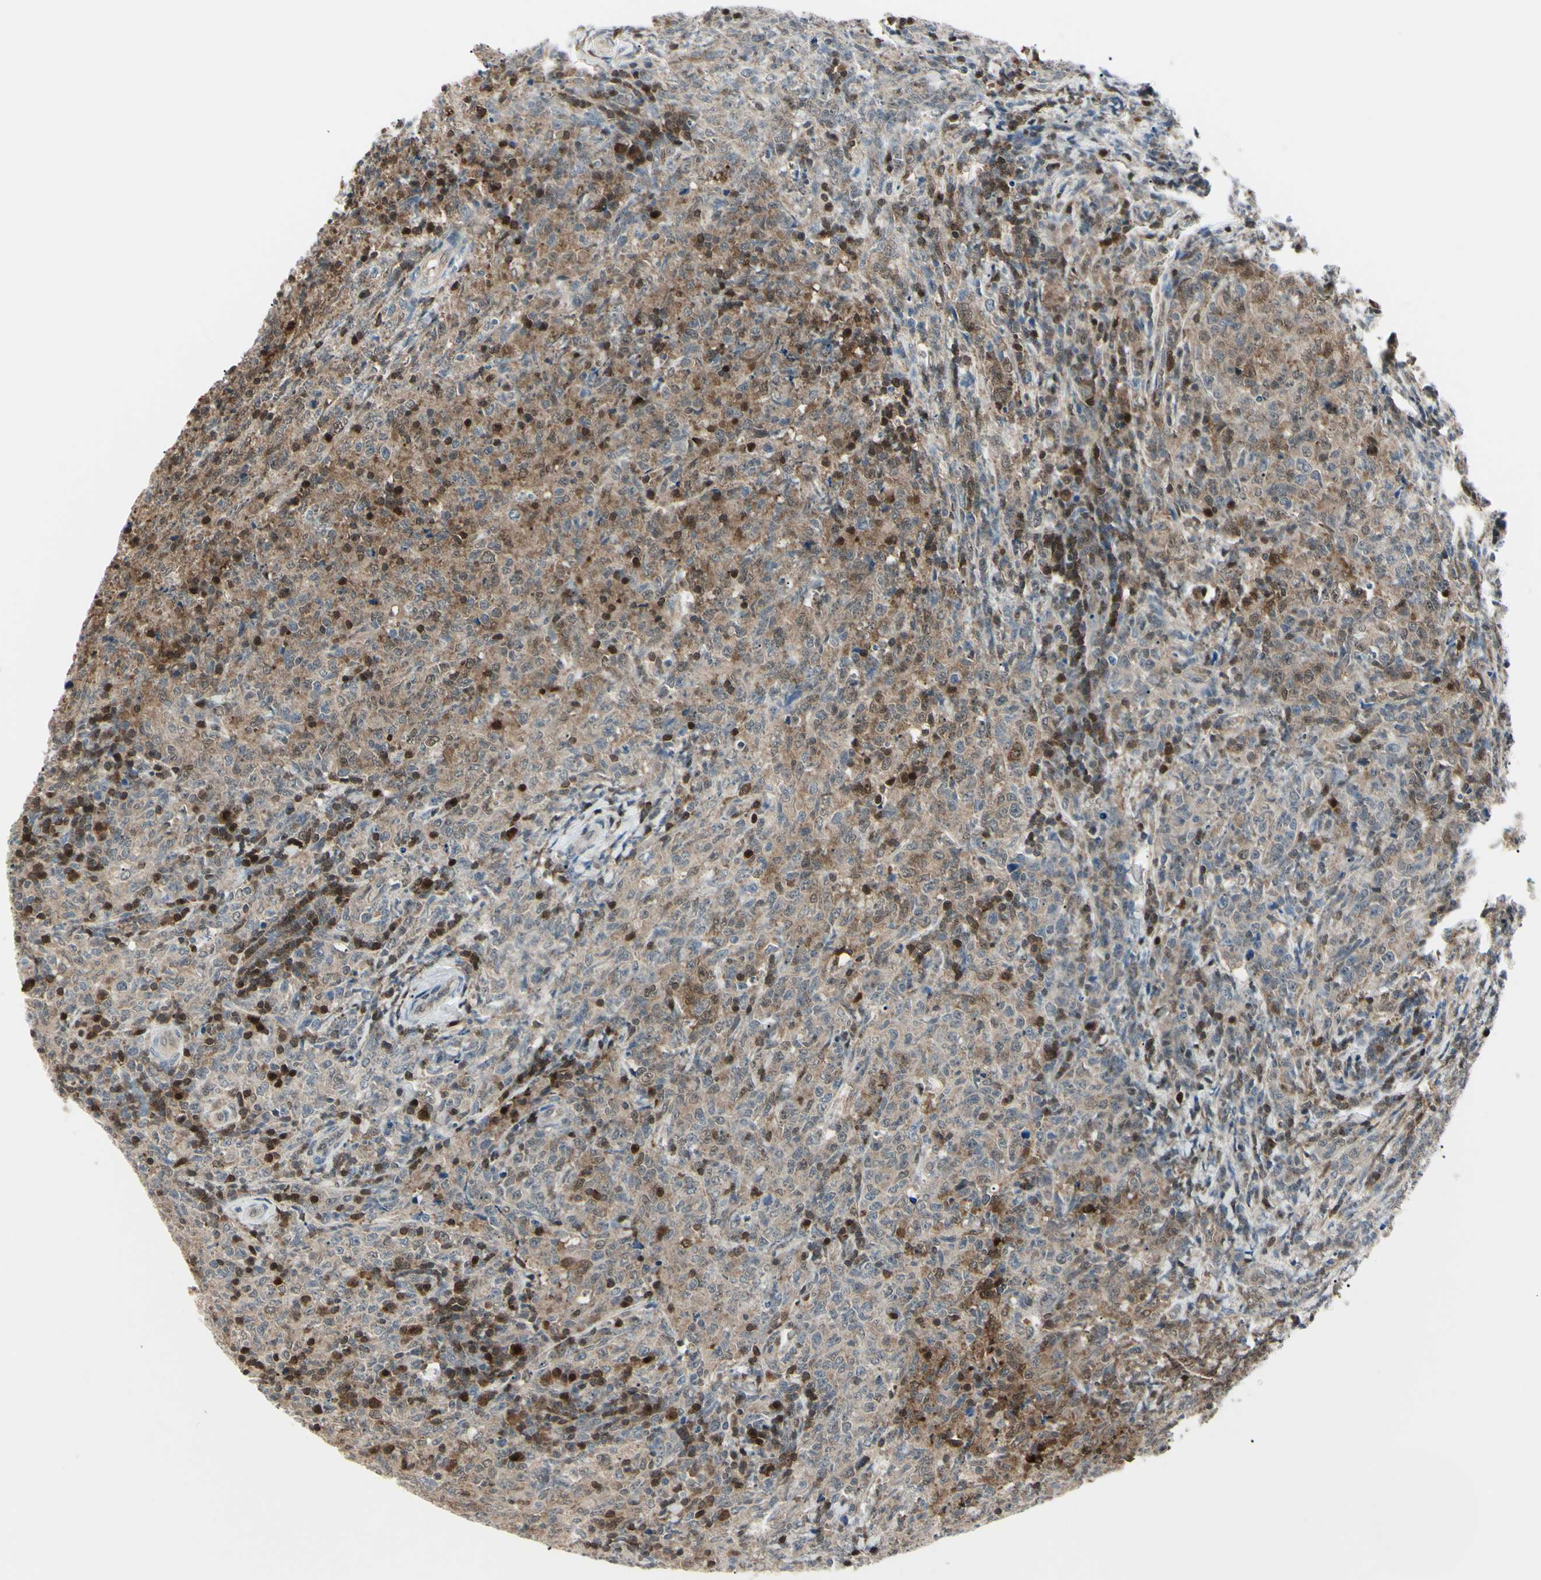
{"staining": {"intensity": "moderate", "quantity": "25%-75%", "location": "cytoplasmic/membranous,nuclear"}, "tissue": "lymphoma", "cell_type": "Tumor cells", "image_type": "cancer", "snomed": [{"axis": "morphology", "description": "Malignant lymphoma, non-Hodgkin's type, High grade"}, {"axis": "topography", "description": "Tonsil"}], "caption": "Lymphoma stained for a protein reveals moderate cytoplasmic/membranous and nuclear positivity in tumor cells.", "gene": "PGK1", "patient": {"sex": "female", "age": 36}}